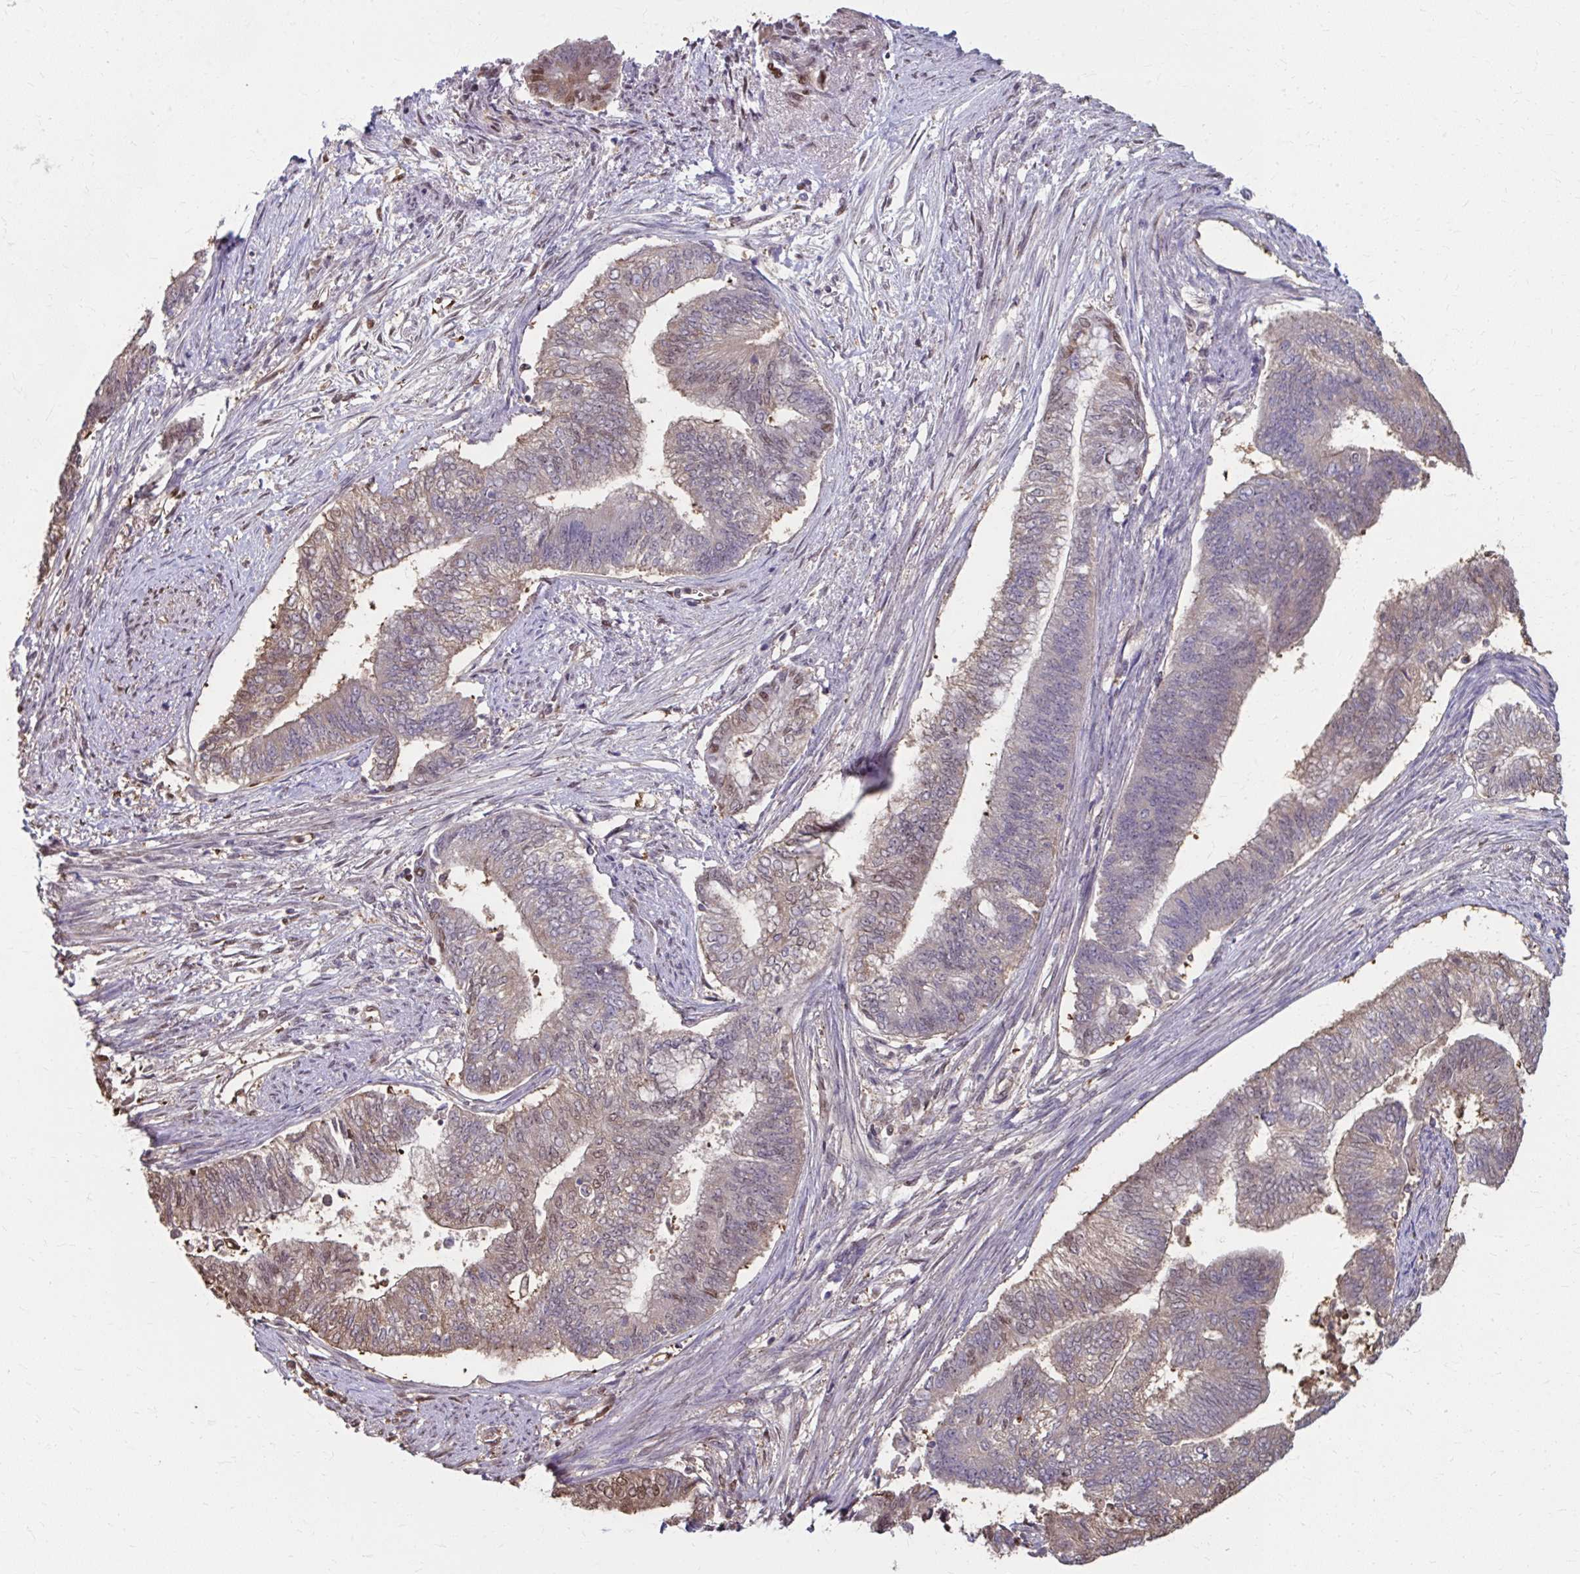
{"staining": {"intensity": "weak", "quantity": "25%-75%", "location": "cytoplasmic/membranous,nuclear"}, "tissue": "endometrial cancer", "cell_type": "Tumor cells", "image_type": "cancer", "snomed": [{"axis": "morphology", "description": "Adenocarcinoma, NOS"}, {"axis": "topography", "description": "Endometrium"}], "caption": "Endometrial adenocarcinoma stained for a protein (brown) shows weak cytoplasmic/membranous and nuclear positive positivity in about 25%-75% of tumor cells.", "gene": "ING4", "patient": {"sex": "female", "age": 65}}